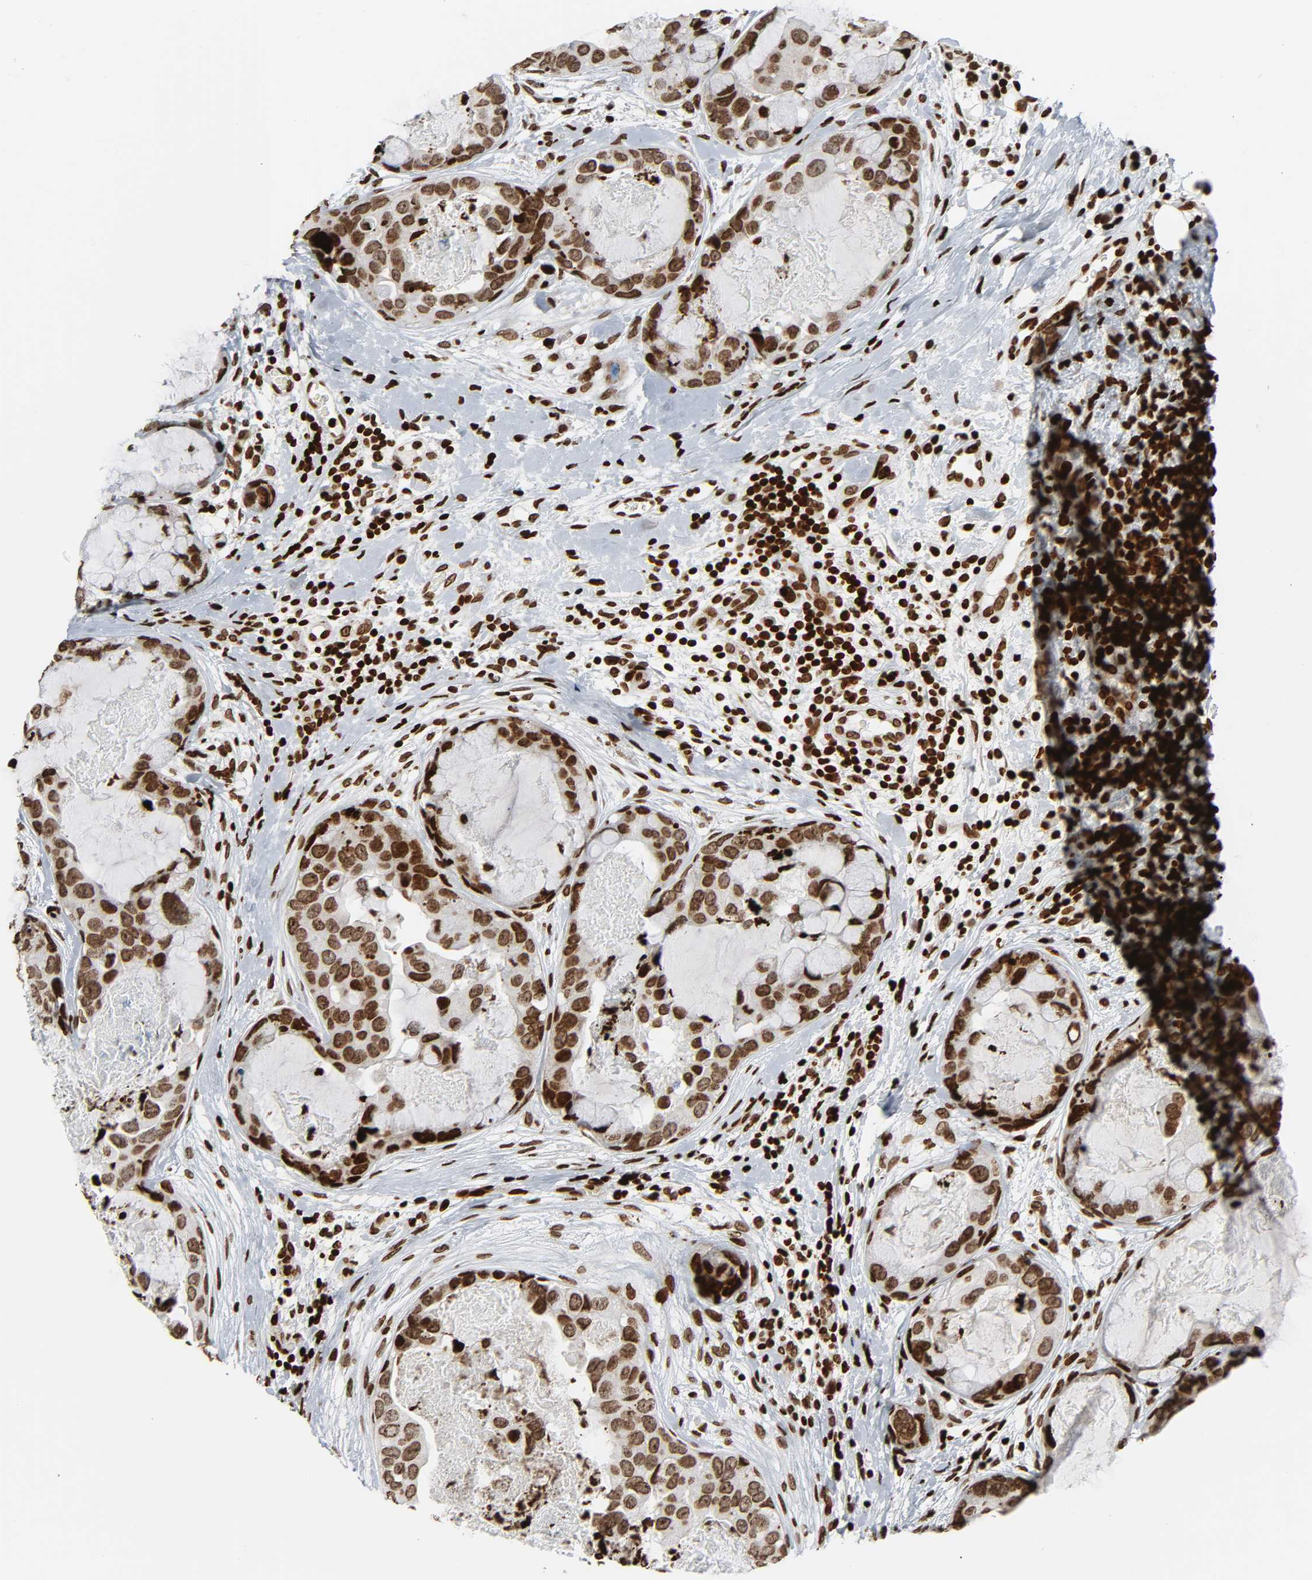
{"staining": {"intensity": "moderate", "quantity": ">75%", "location": "nuclear"}, "tissue": "breast cancer", "cell_type": "Tumor cells", "image_type": "cancer", "snomed": [{"axis": "morphology", "description": "Duct carcinoma"}, {"axis": "topography", "description": "Breast"}], "caption": "A brown stain shows moderate nuclear staining of a protein in human infiltrating ductal carcinoma (breast) tumor cells. The protein is stained brown, and the nuclei are stained in blue (DAB IHC with brightfield microscopy, high magnification).", "gene": "RXRA", "patient": {"sex": "female", "age": 40}}